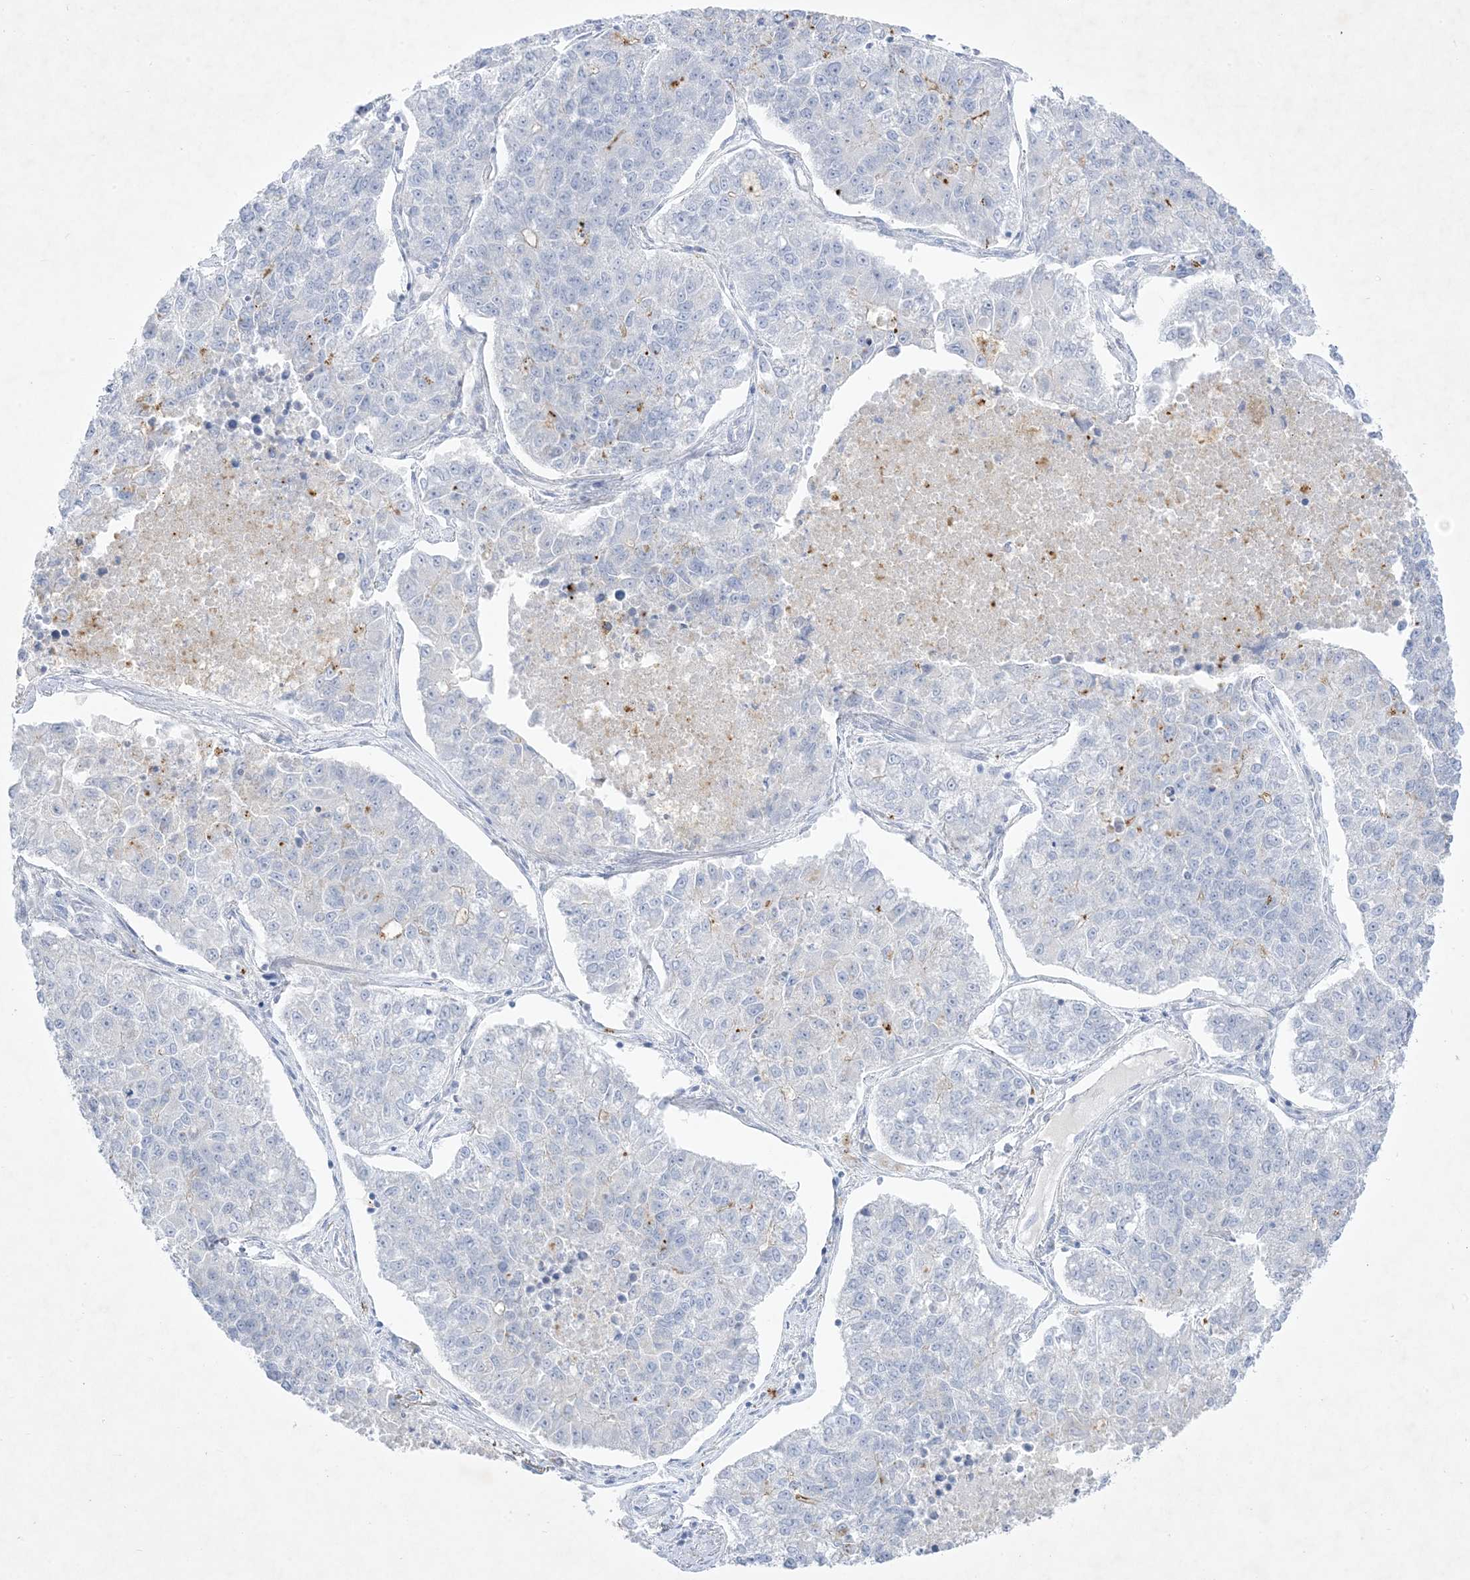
{"staining": {"intensity": "negative", "quantity": "none", "location": "none"}, "tissue": "lung cancer", "cell_type": "Tumor cells", "image_type": "cancer", "snomed": [{"axis": "morphology", "description": "Adenocarcinoma, NOS"}, {"axis": "topography", "description": "Lung"}], "caption": "There is no significant staining in tumor cells of lung adenocarcinoma.", "gene": "B3GNT7", "patient": {"sex": "male", "age": 49}}